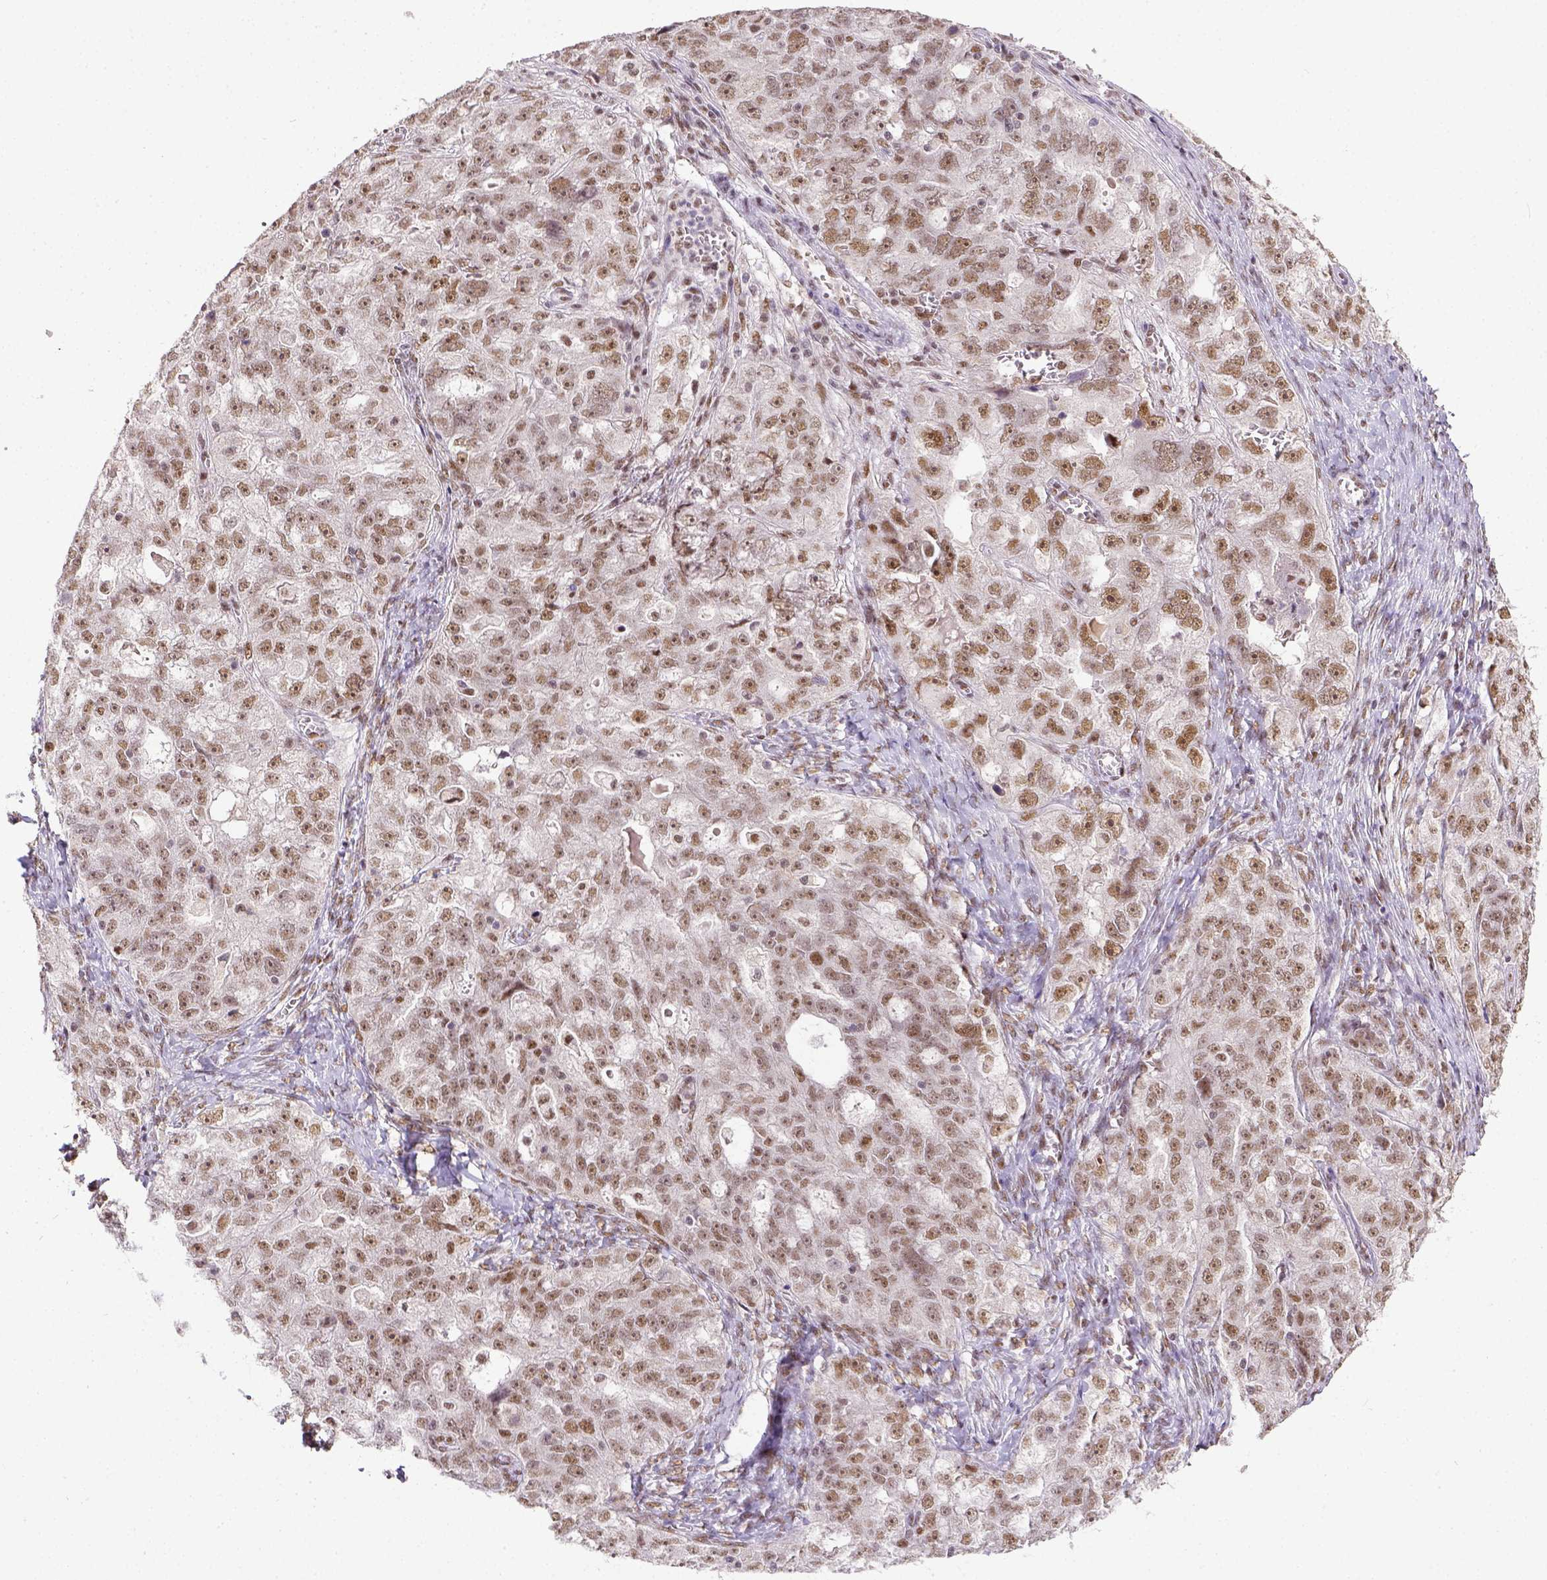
{"staining": {"intensity": "moderate", "quantity": ">75%", "location": "nuclear"}, "tissue": "ovarian cancer", "cell_type": "Tumor cells", "image_type": "cancer", "snomed": [{"axis": "morphology", "description": "Cystadenocarcinoma, serous, NOS"}, {"axis": "topography", "description": "Ovary"}], "caption": "Moderate nuclear protein positivity is appreciated in about >75% of tumor cells in ovarian serous cystadenocarcinoma.", "gene": "ERCC1", "patient": {"sex": "female", "age": 51}}